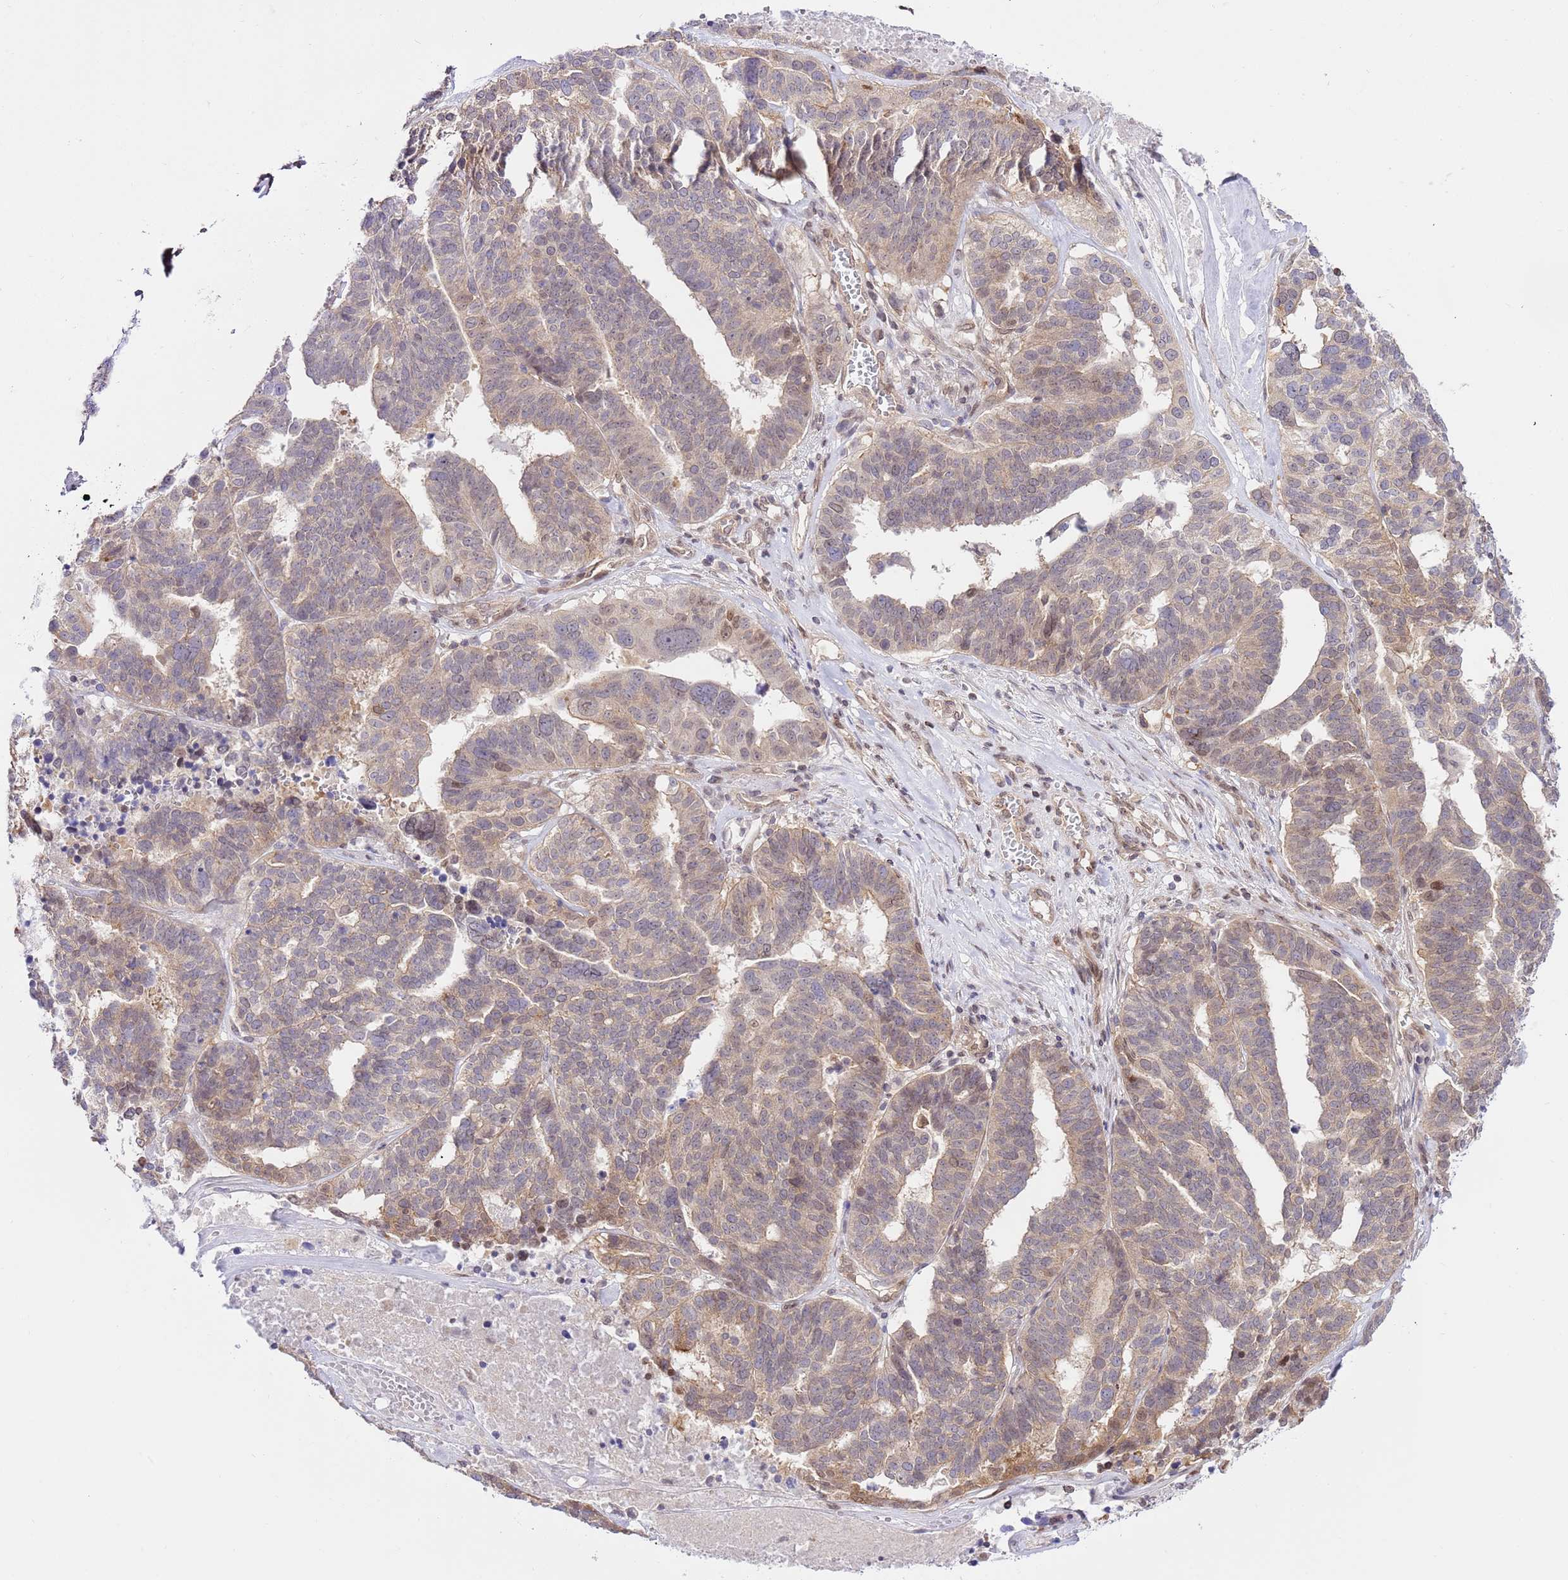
{"staining": {"intensity": "weak", "quantity": "<25%", "location": "nuclear"}, "tissue": "ovarian cancer", "cell_type": "Tumor cells", "image_type": "cancer", "snomed": [{"axis": "morphology", "description": "Cystadenocarcinoma, serous, NOS"}, {"axis": "topography", "description": "Ovary"}], "caption": "Human ovarian serous cystadenocarcinoma stained for a protein using immunohistochemistry (IHC) demonstrates no staining in tumor cells.", "gene": "TRIM37", "patient": {"sex": "female", "age": 59}}